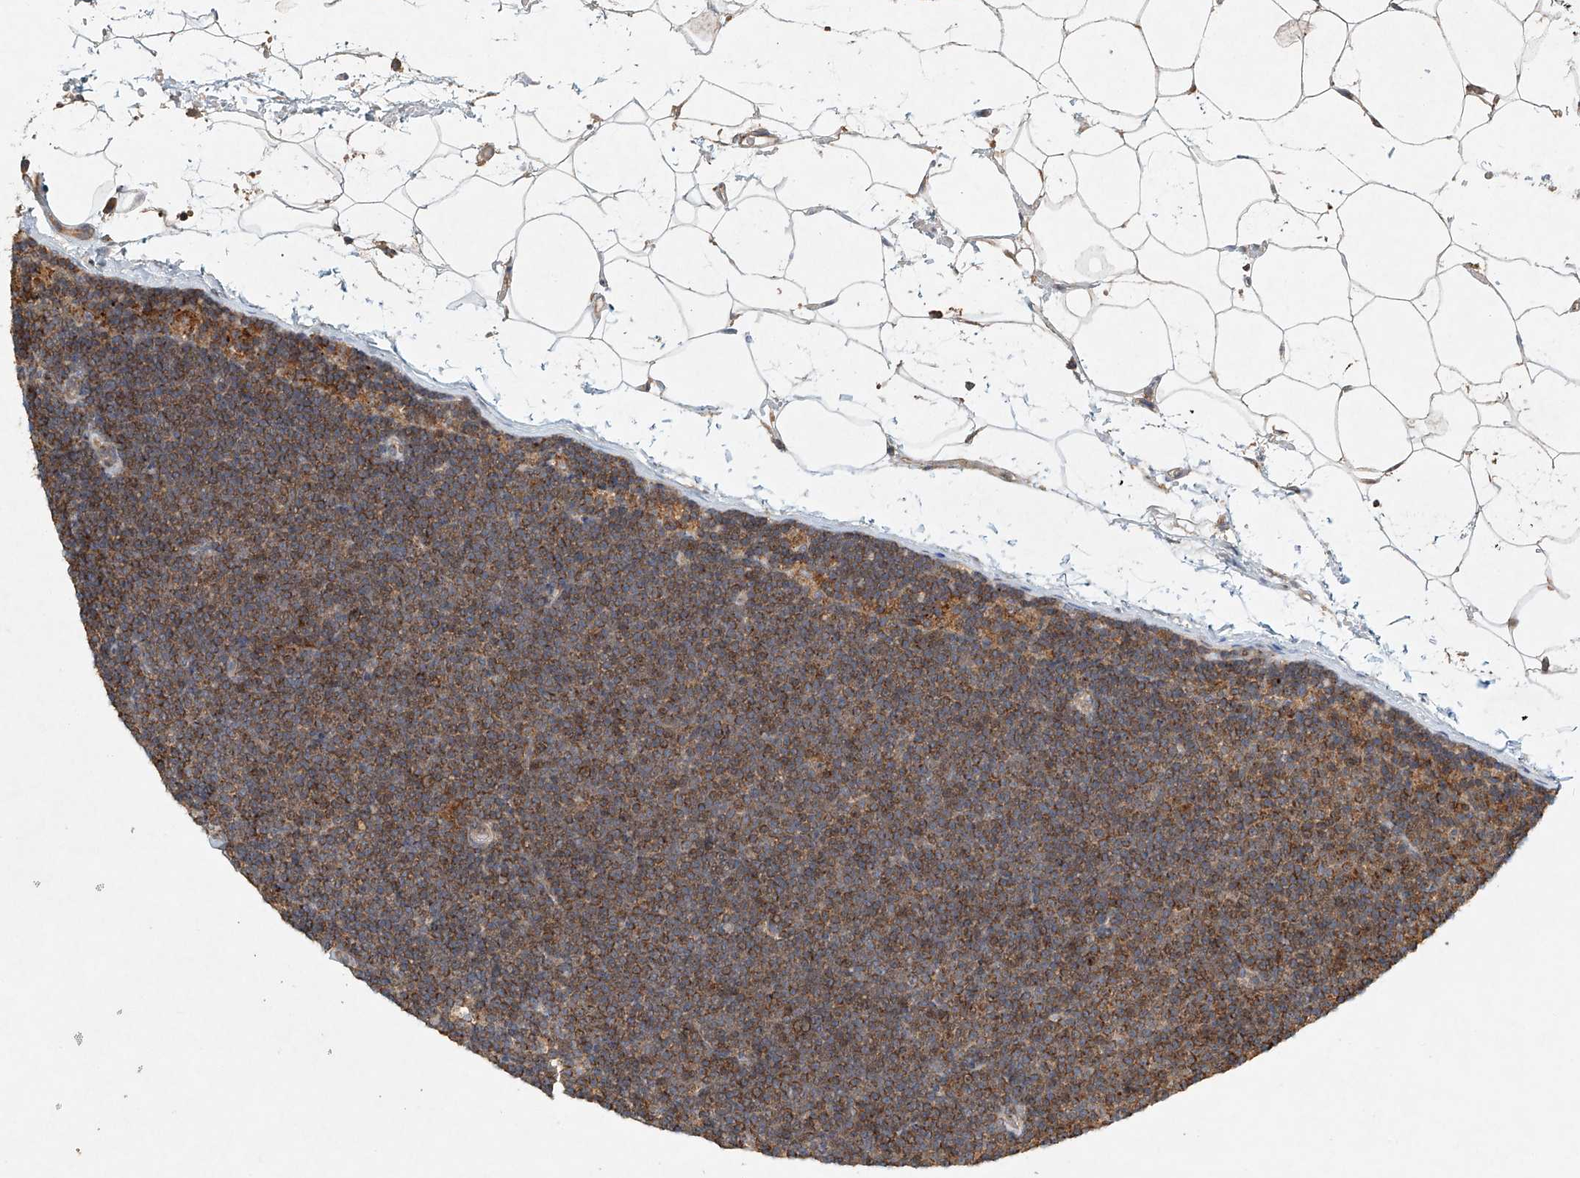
{"staining": {"intensity": "moderate", "quantity": ">75%", "location": "cytoplasmic/membranous"}, "tissue": "lymphoma", "cell_type": "Tumor cells", "image_type": "cancer", "snomed": [{"axis": "morphology", "description": "Malignant lymphoma, non-Hodgkin's type, Low grade"}, {"axis": "topography", "description": "Lymph node"}], "caption": "Brown immunohistochemical staining in lymphoma exhibits moderate cytoplasmic/membranous positivity in approximately >75% of tumor cells.", "gene": "DCAF11", "patient": {"sex": "female", "age": 53}}